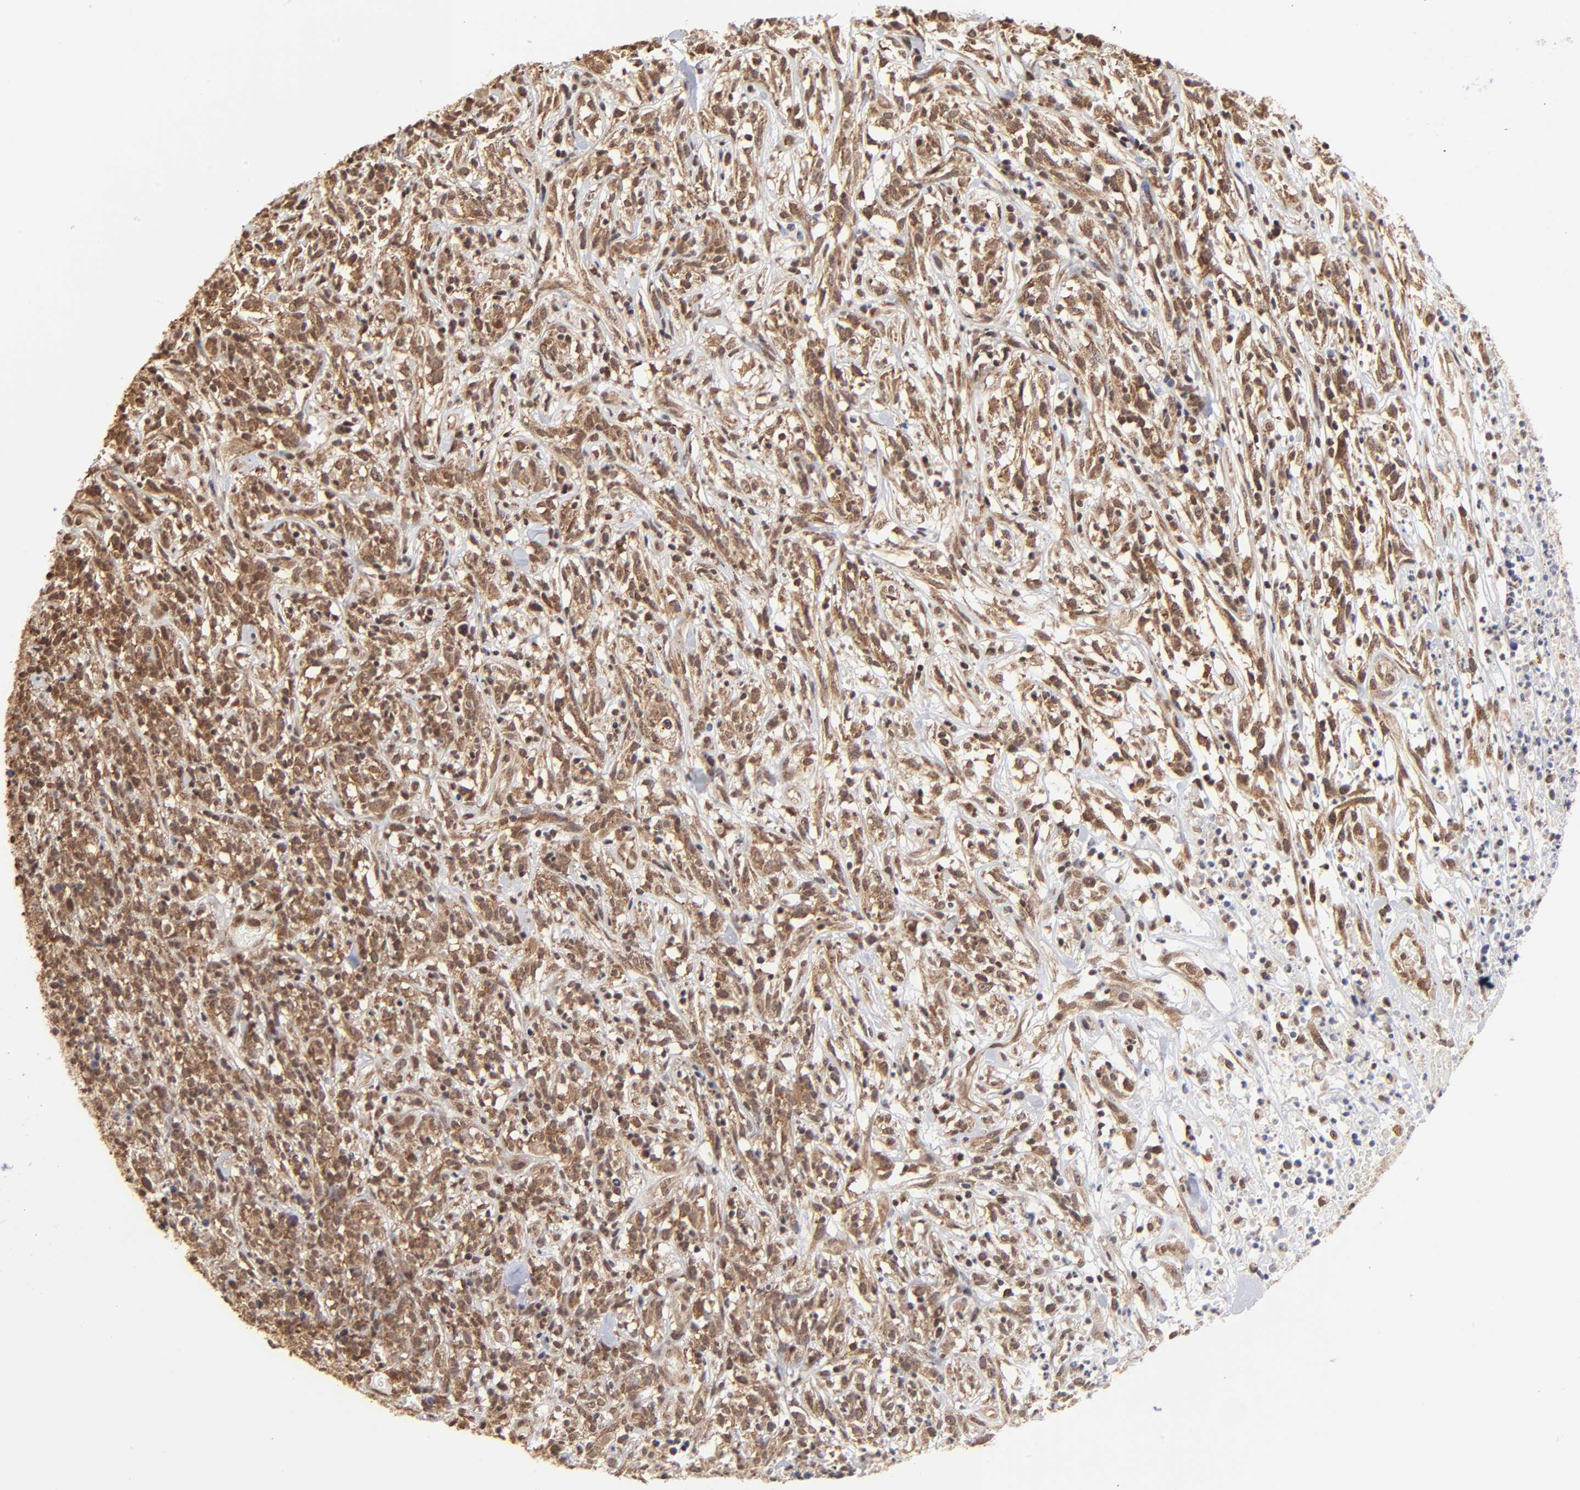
{"staining": {"intensity": "weak", "quantity": ">75%", "location": "cytoplasmic/membranous"}, "tissue": "lymphoma", "cell_type": "Tumor cells", "image_type": "cancer", "snomed": [{"axis": "morphology", "description": "Malignant lymphoma, non-Hodgkin's type, High grade"}, {"axis": "topography", "description": "Lymph node"}], "caption": "Weak cytoplasmic/membranous positivity for a protein is identified in about >75% of tumor cells of high-grade malignant lymphoma, non-Hodgkin's type using immunohistochemistry.", "gene": "BRPF1", "patient": {"sex": "female", "age": 73}}